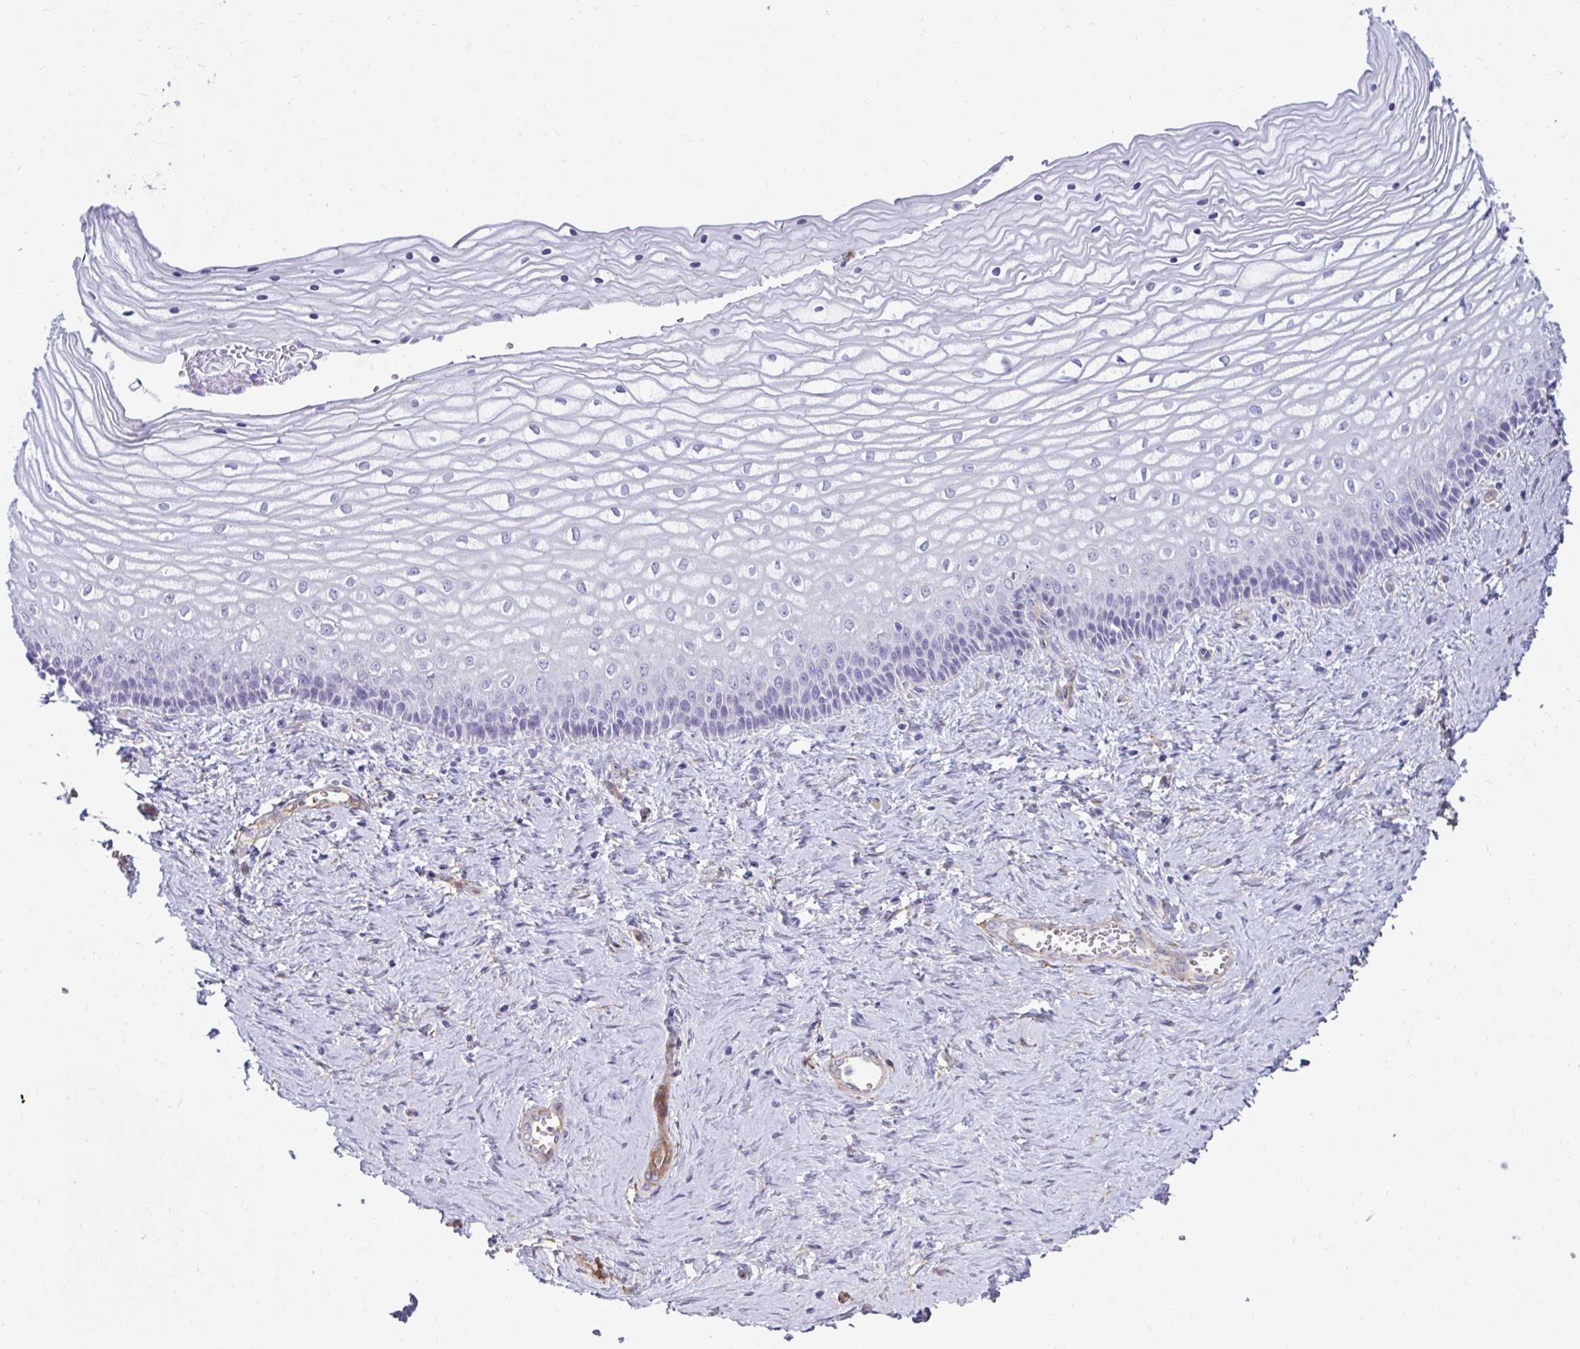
{"staining": {"intensity": "negative", "quantity": "none", "location": "none"}, "tissue": "vagina", "cell_type": "Squamous epithelial cells", "image_type": "normal", "snomed": [{"axis": "morphology", "description": "Normal tissue, NOS"}, {"axis": "topography", "description": "Vagina"}], "caption": "A micrograph of human vagina is negative for staining in squamous epithelial cells. (IHC, brightfield microscopy, high magnification).", "gene": "UBL3", "patient": {"sex": "female", "age": 45}}